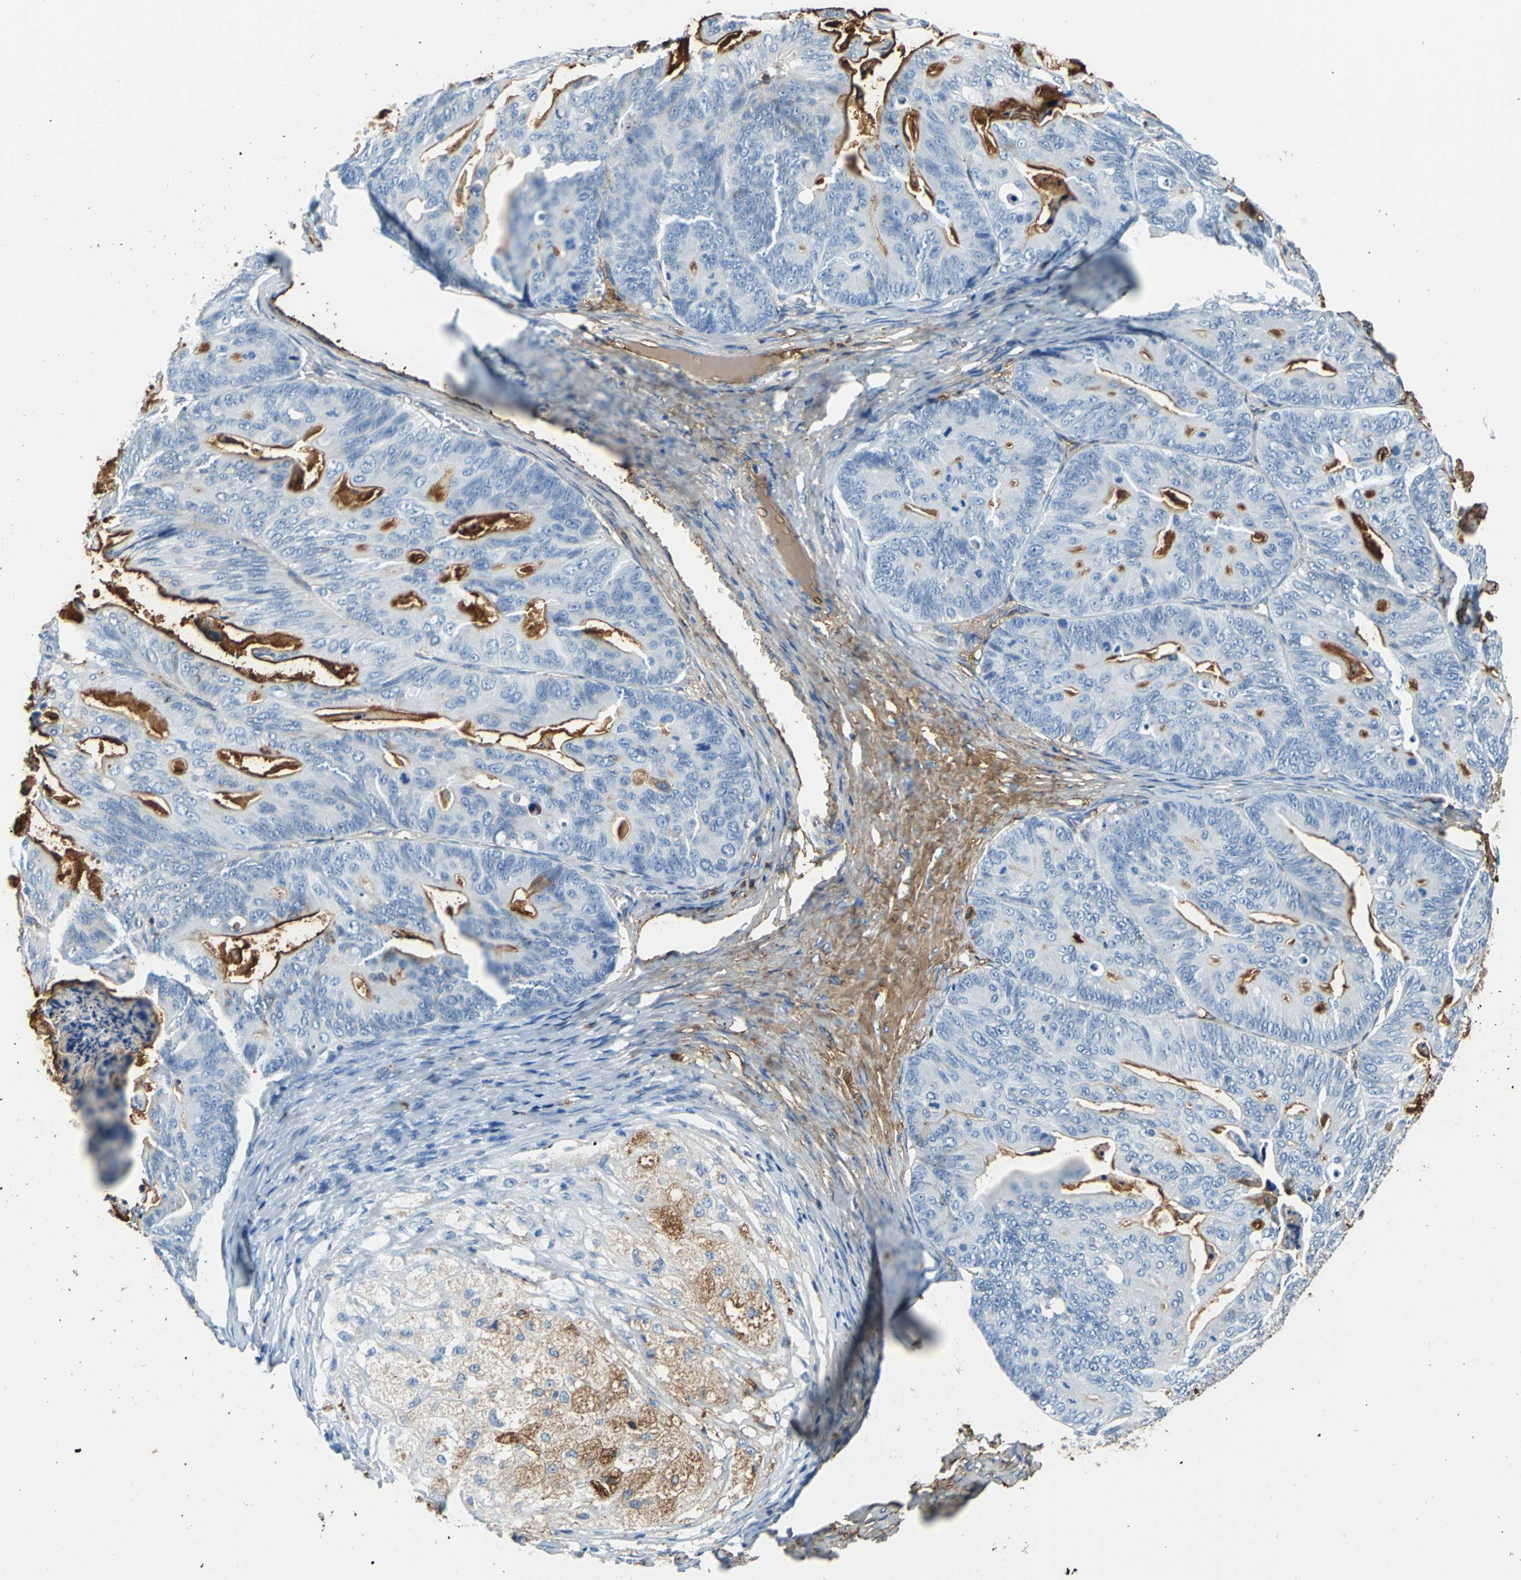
{"staining": {"intensity": "moderate", "quantity": "25%-75%", "location": "cytoplasmic/membranous"}, "tissue": "ovarian cancer", "cell_type": "Tumor cells", "image_type": "cancer", "snomed": [{"axis": "morphology", "description": "Cystadenocarcinoma, mucinous, NOS"}, {"axis": "topography", "description": "Ovary"}], "caption": "An image showing moderate cytoplasmic/membranous positivity in about 25%-75% of tumor cells in ovarian mucinous cystadenocarcinoma, as visualized by brown immunohistochemical staining.", "gene": "ALB", "patient": {"sex": "female", "age": 36}}